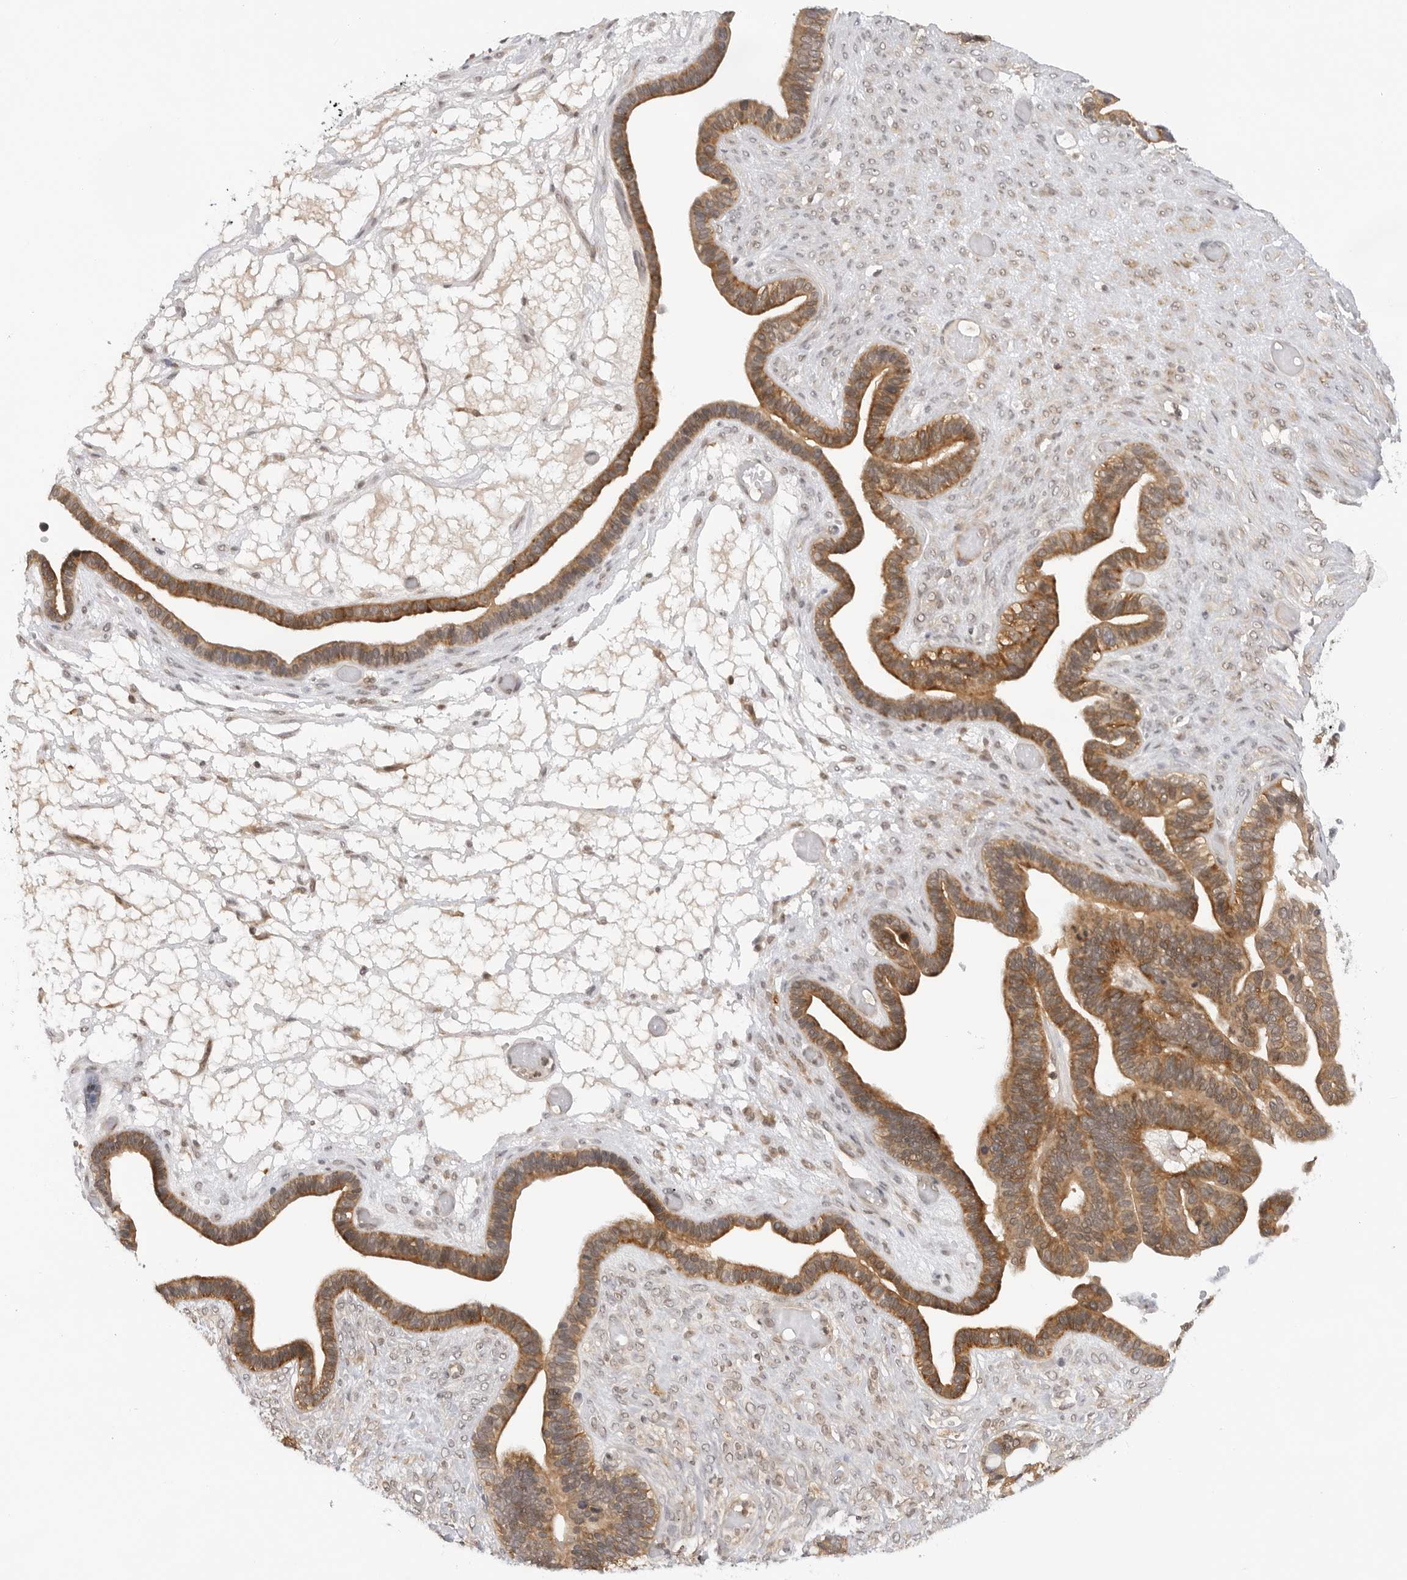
{"staining": {"intensity": "moderate", "quantity": ">75%", "location": "cytoplasmic/membranous,nuclear"}, "tissue": "ovarian cancer", "cell_type": "Tumor cells", "image_type": "cancer", "snomed": [{"axis": "morphology", "description": "Cystadenocarcinoma, serous, NOS"}, {"axis": "topography", "description": "Ovary"}], "caption": "Serous cystadenocarcinoma (ovarian) tissue exhibits moderate cytoplasmic/membranous and nuclear positivity in approximately >75% of tumor cells Immunohistochemistry stains the protein in brown and the nuclei are stained blue.", "gene": "MAP2K5", "patient": {"sex": "female", "age": 56}}